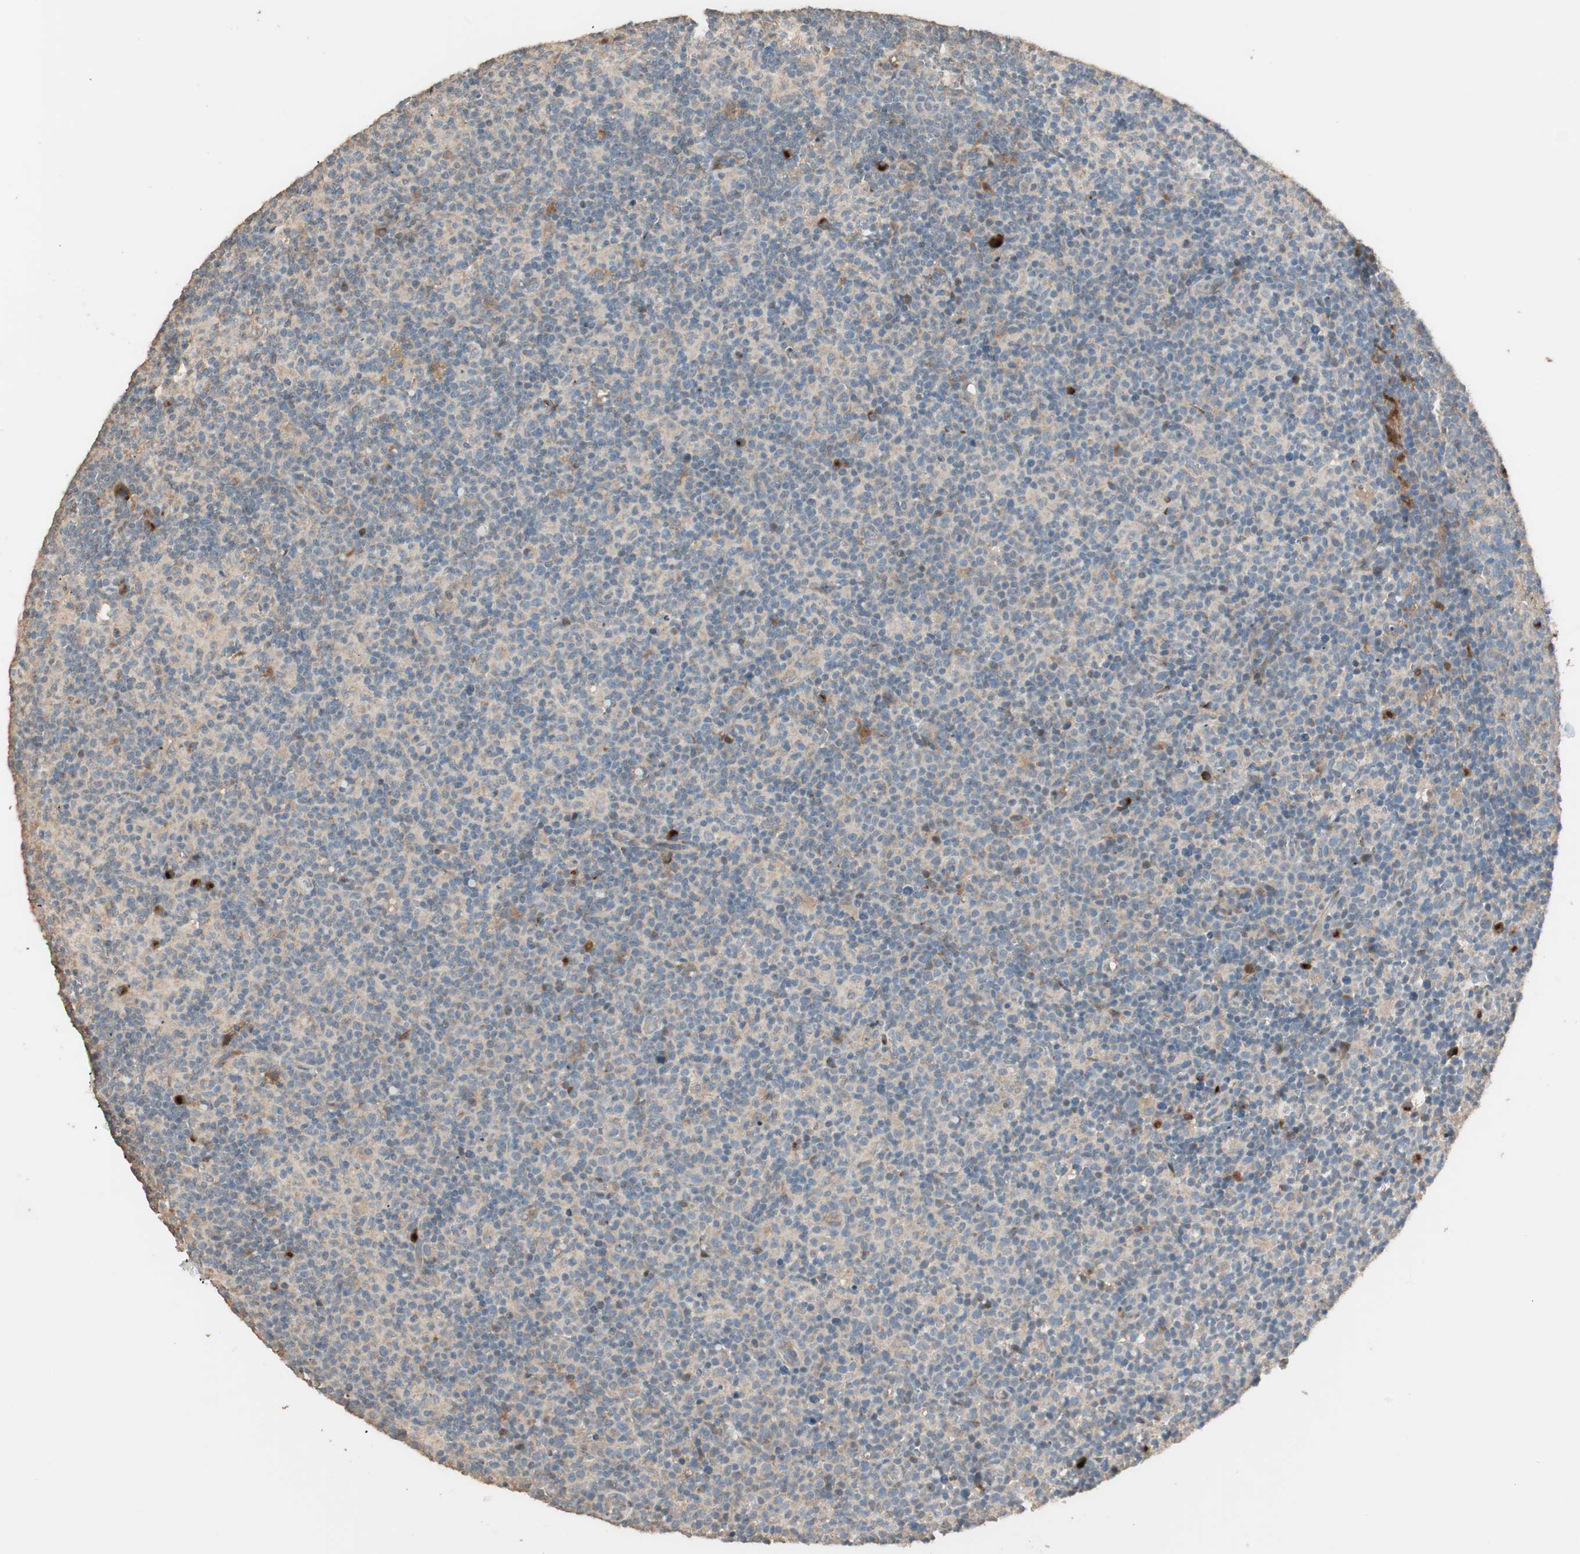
{"staining": {"intensity": "strong", "quantity": "<25%", "location": "cytoplasmic/membranous,nuclear"}, "tissue": "lymph node", "cell_type": "Germinal center cells", "image_type": "normal", "snomed": [{"axis": "morphology", "description": "Normal tissue, NOS"}, {"axis": "morphology", "description": "Inflammation, NOS"}, {"axis": "topography", "description": "Lymph node"}], "caption": "This is a micrograph of immunohistochemistry (IHC) staining of normal lymph node, which shows strong expression in the cytoplasmic/membranous,nuclear of germinal center cells.", "gene": "RARRES1", "patient": {"sex": "male", "age": 55}}